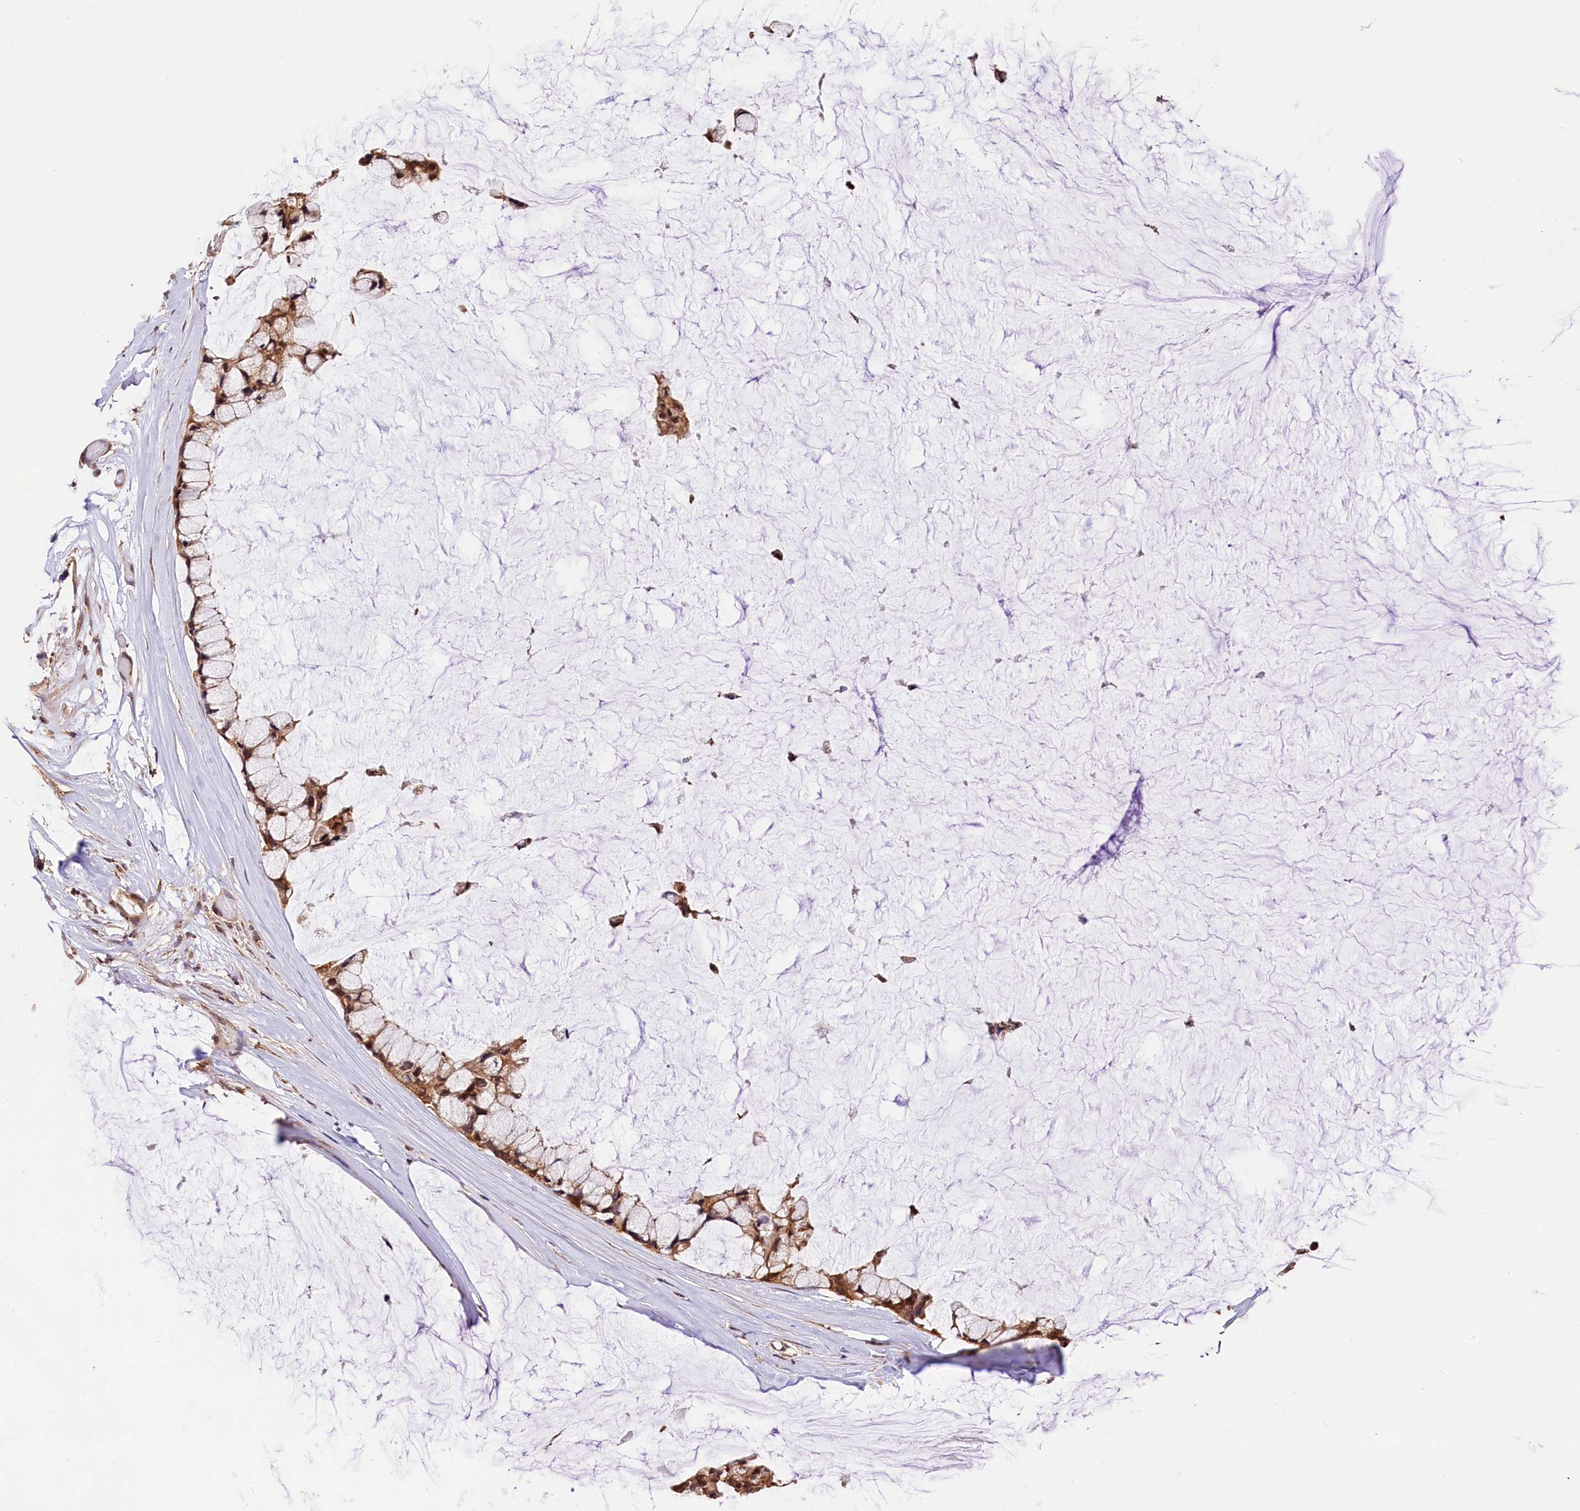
{"staining": {"intensity": "moderate", "quantity": ">75%", "location": "cytoplasmic/membranous,nuclear"}, "tissue": "ovarian cancer", "cell_type": "Tumor cells", "image_type": "cancer", "snomed": [{"axis": "morphology", "description": "Cystadenocarcinoma, mucinous, NOS"}, {"axis": "topography", "description": "Ovary"}], "caption": "Immunohistochemical staining of human ovarian mucinous cystadenocarcinoma shows medium levels of moderate cytoplasmic/membranous and nuclear expression in approximately >75% of tumor cells.", "gene": "CHORDC1", "patient": {"sex": "female", "age": 39}}